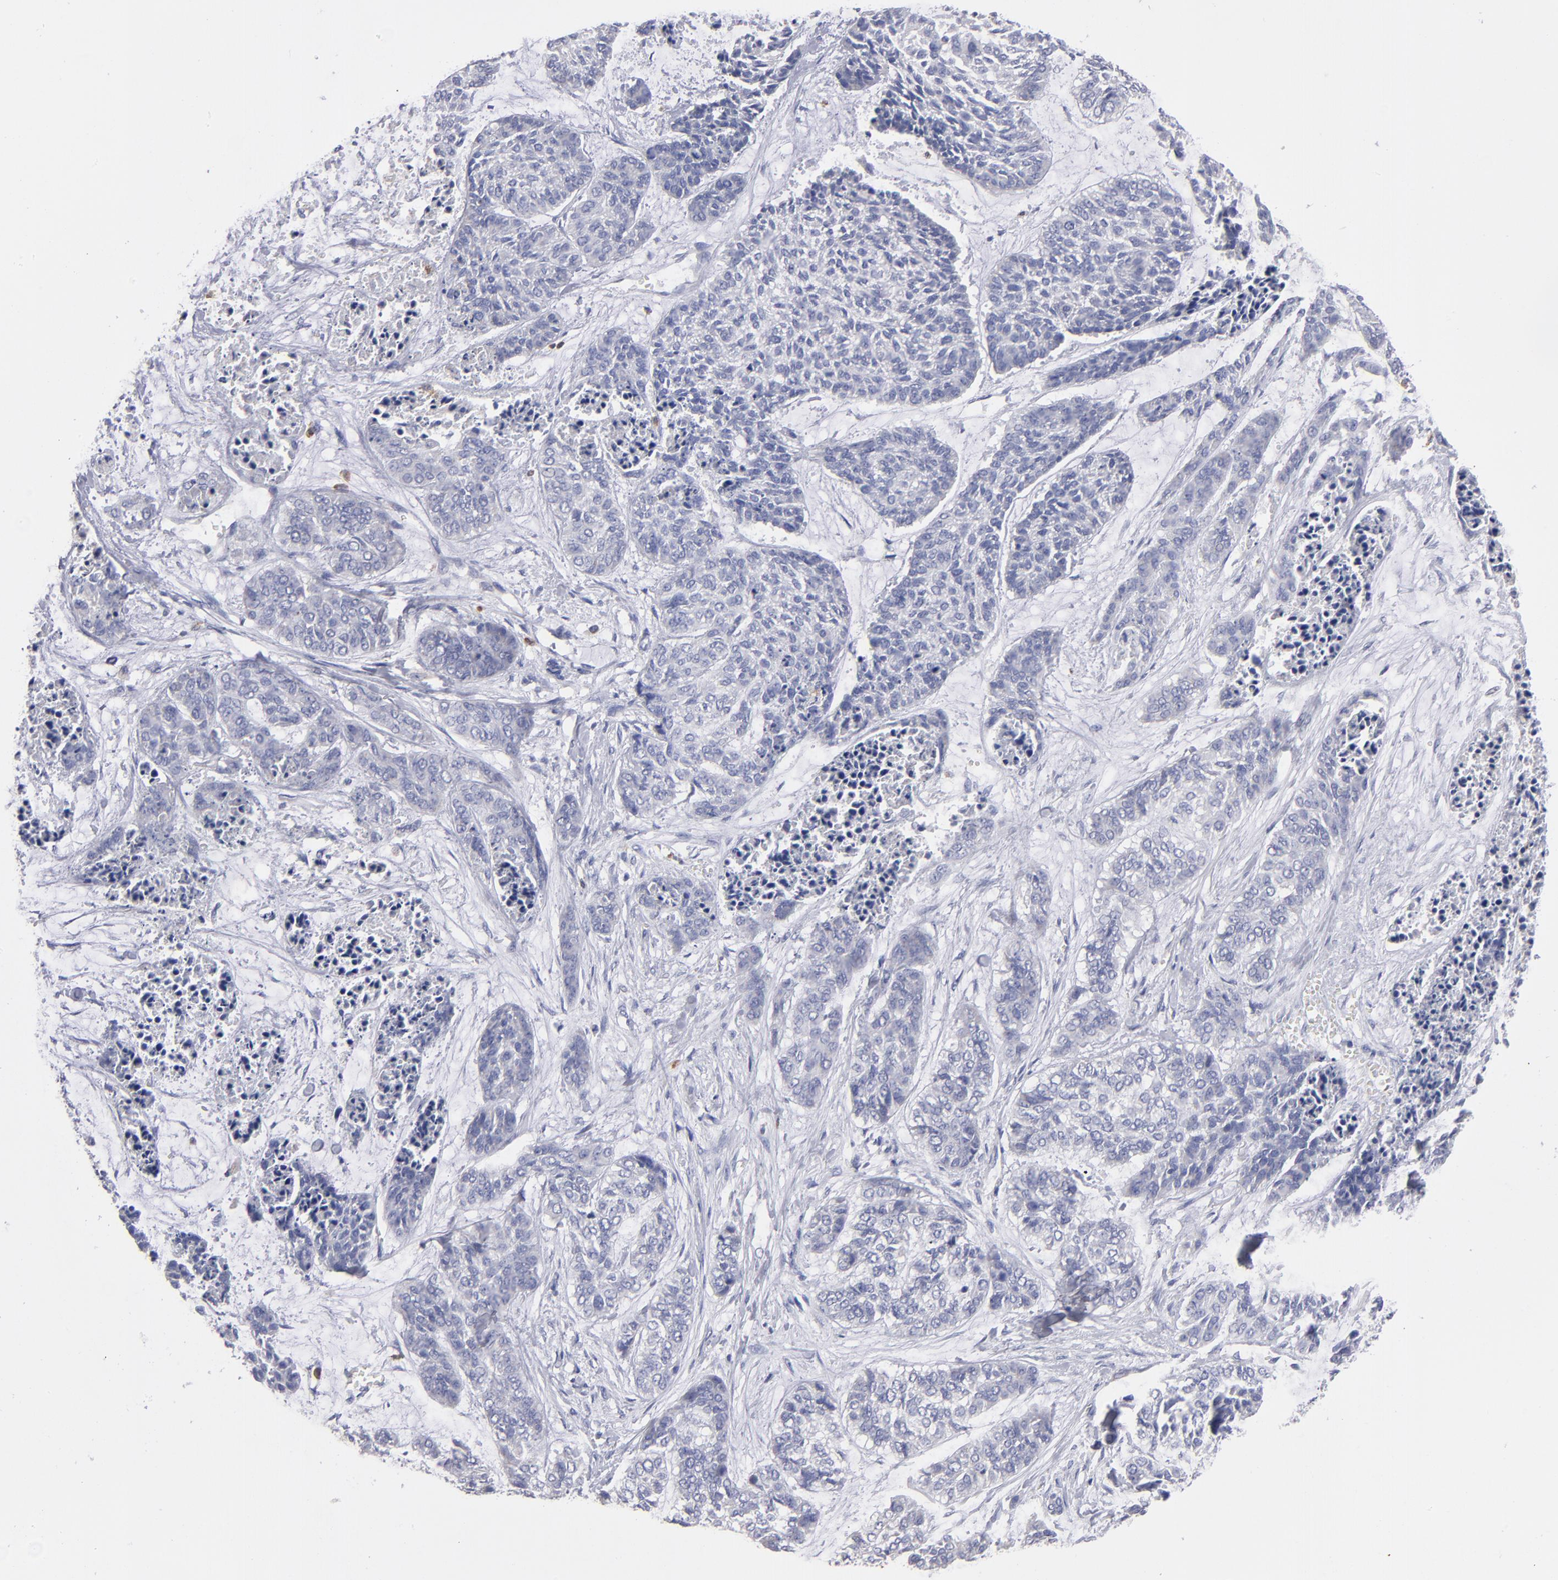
{"staining": {"intensity": "weak", "quantity": "<25%", "location": "cytoplasmic/membranous"}, "tissue": "skin cancer", "cell_type": "Tumor cells", "image_type": "cancer", "snomed": [{"axis": "morphology", "description": "Basal cell carcinoma"}, {"axis": "topography", "description": "Skin"}], "caption": "IHC photomicrograph of neoplastic tissue: human skin cancer stained with DAB exhibits no significant protein expression in tumor cells.", "gene": "FGR", "patient": {"sex": "female", "age": 64}}